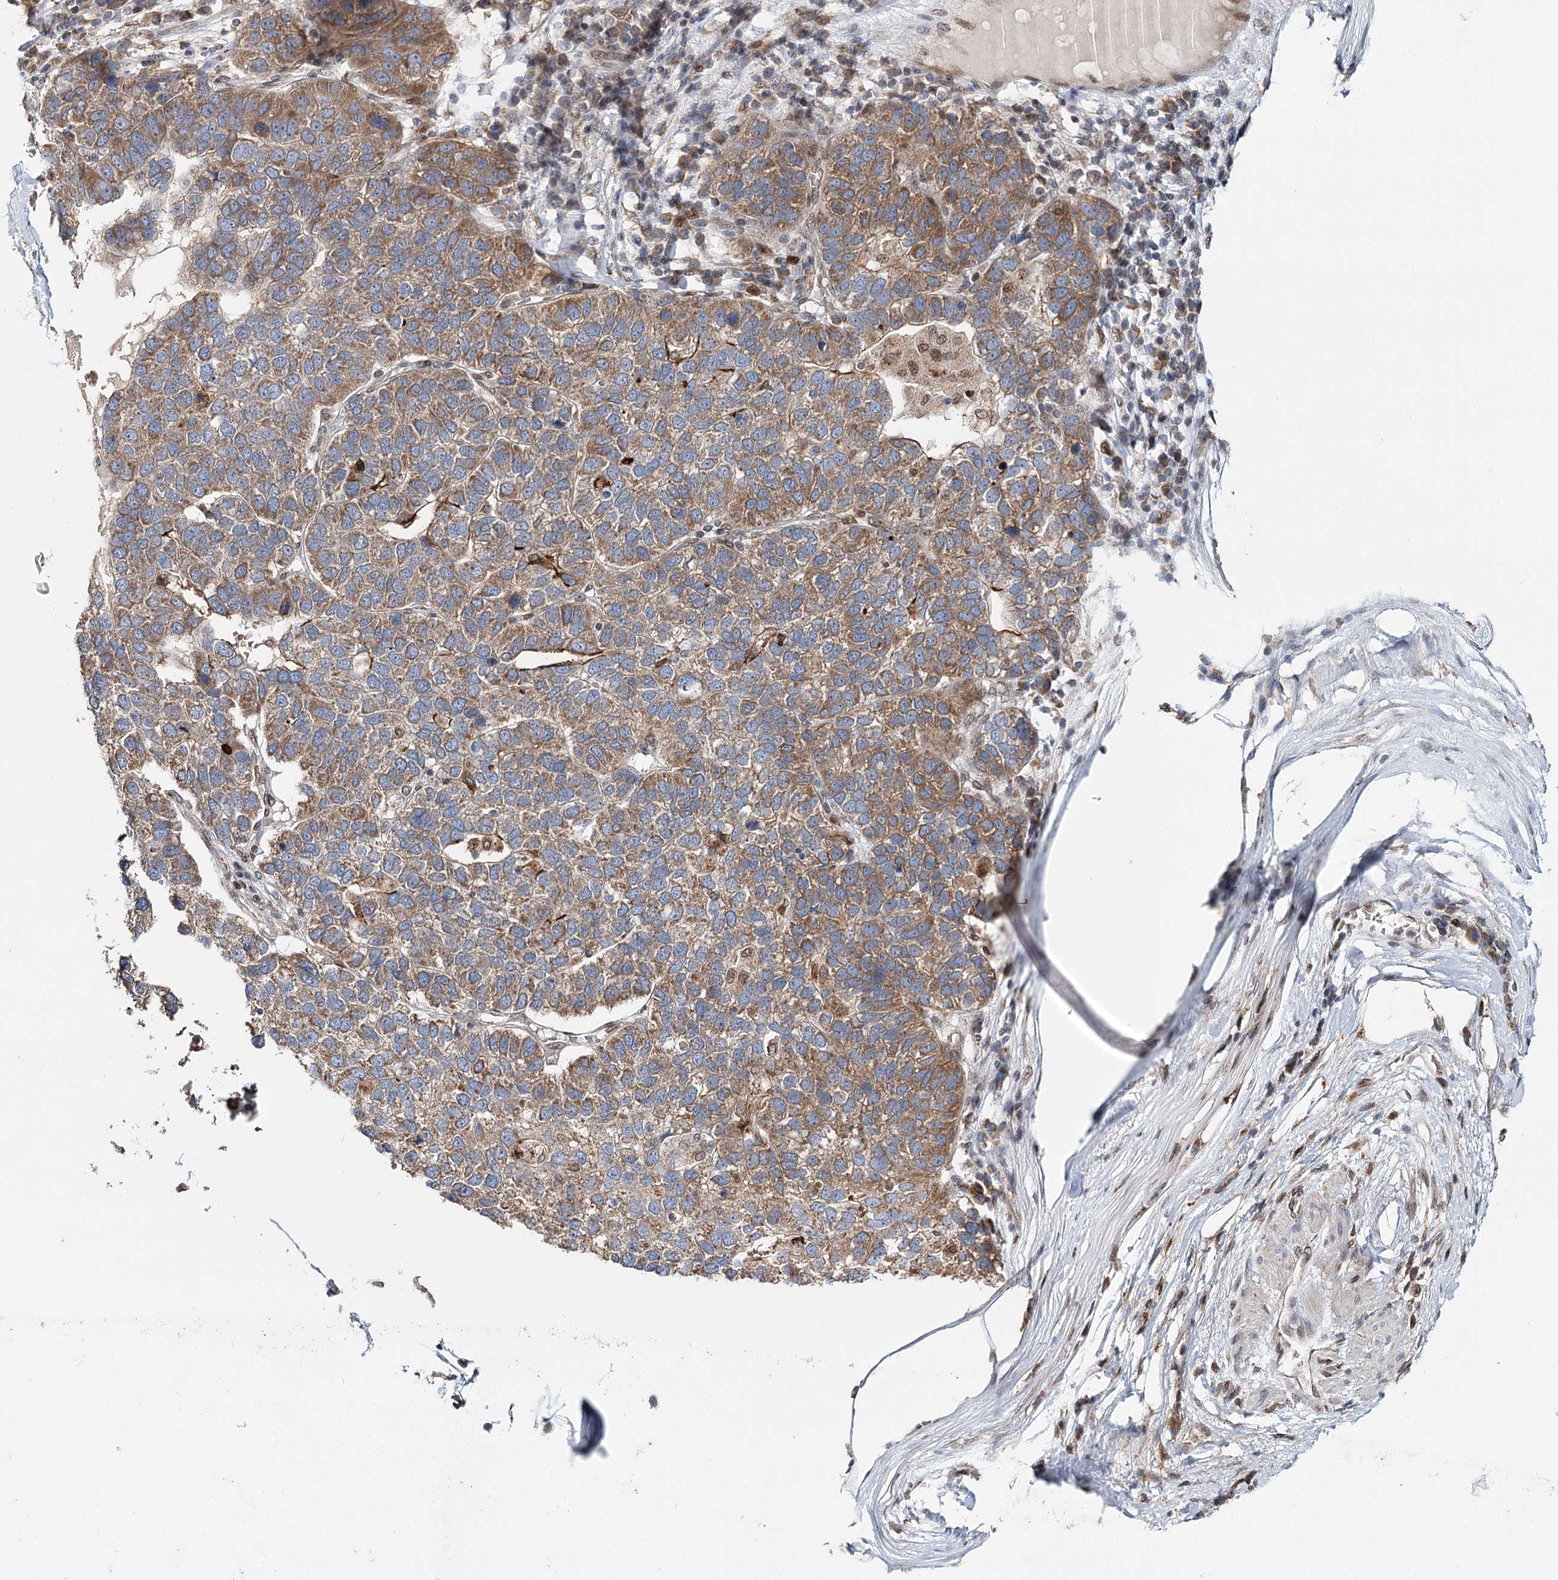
{"staining": {"intensity": "moderate", "quantity": "25%-75%", "location": "cytoplasmic/membranous"}, "tissue": "pancreatic cancer", "cell_type": "Tumor cells", "image_type": "cancer", "snomed": [{"axis": "morphology", "description": "Adenocarcinoma, NOS"}, {"axis": "topography", "description": "Pancreas"}], "caption": "An immunohistochemistry (IHC) micrograph of neoplastic tissue is shown. Protein staining in brown highlights moderate cytoplasmic/membranous positivity in pancreatic cancer (adenocarcinoma) within tumor cells.", "gene": "CFAP46", "patient": {"sex": "female", "age": 61}}